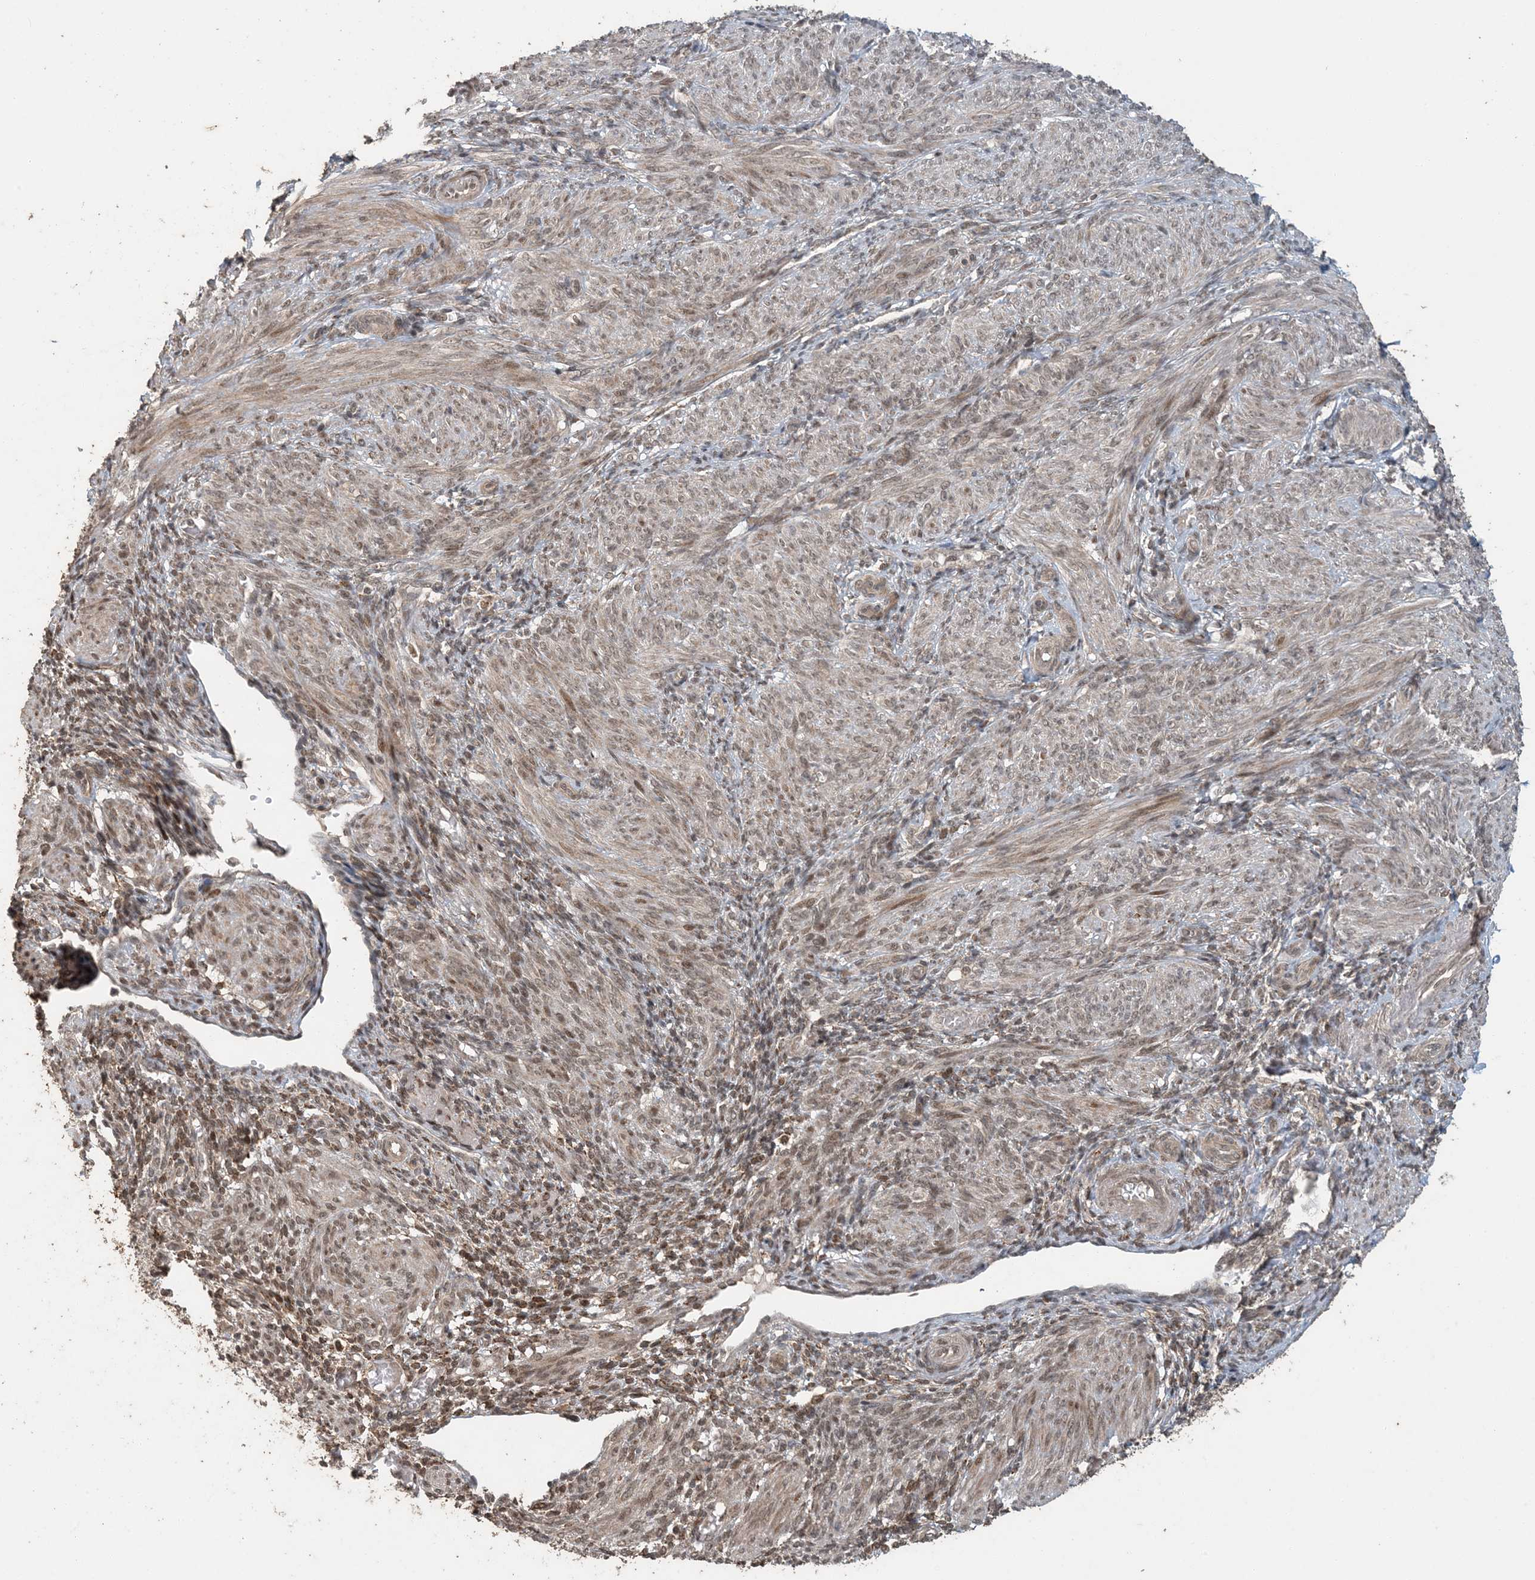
{"staining": {"intensity": "moderate", "quantity": ">75%", "location": "cytoplasmic/membranous,nuclear"}, "tissue": "smooth muscle", "cell_type": "Smooth muscle cells", "image_type": "normal", "snomed": [{"axis": "morphology", "description": "Normal tissue, NOS"}, {"axis": "topography", "description": "Smooth muscle"}], "caption": "Unremarkable smooth muscle was stained to show a protein in brown. There is medium levels of moderate cytoplasmic/membranous,nuclear positivity in about >75% of smooth muscle cells. (IHC, brightfield microscopy, high magnification).", "gene": "ATP13A2", "patient": {"sex": "female", "age": 39}}